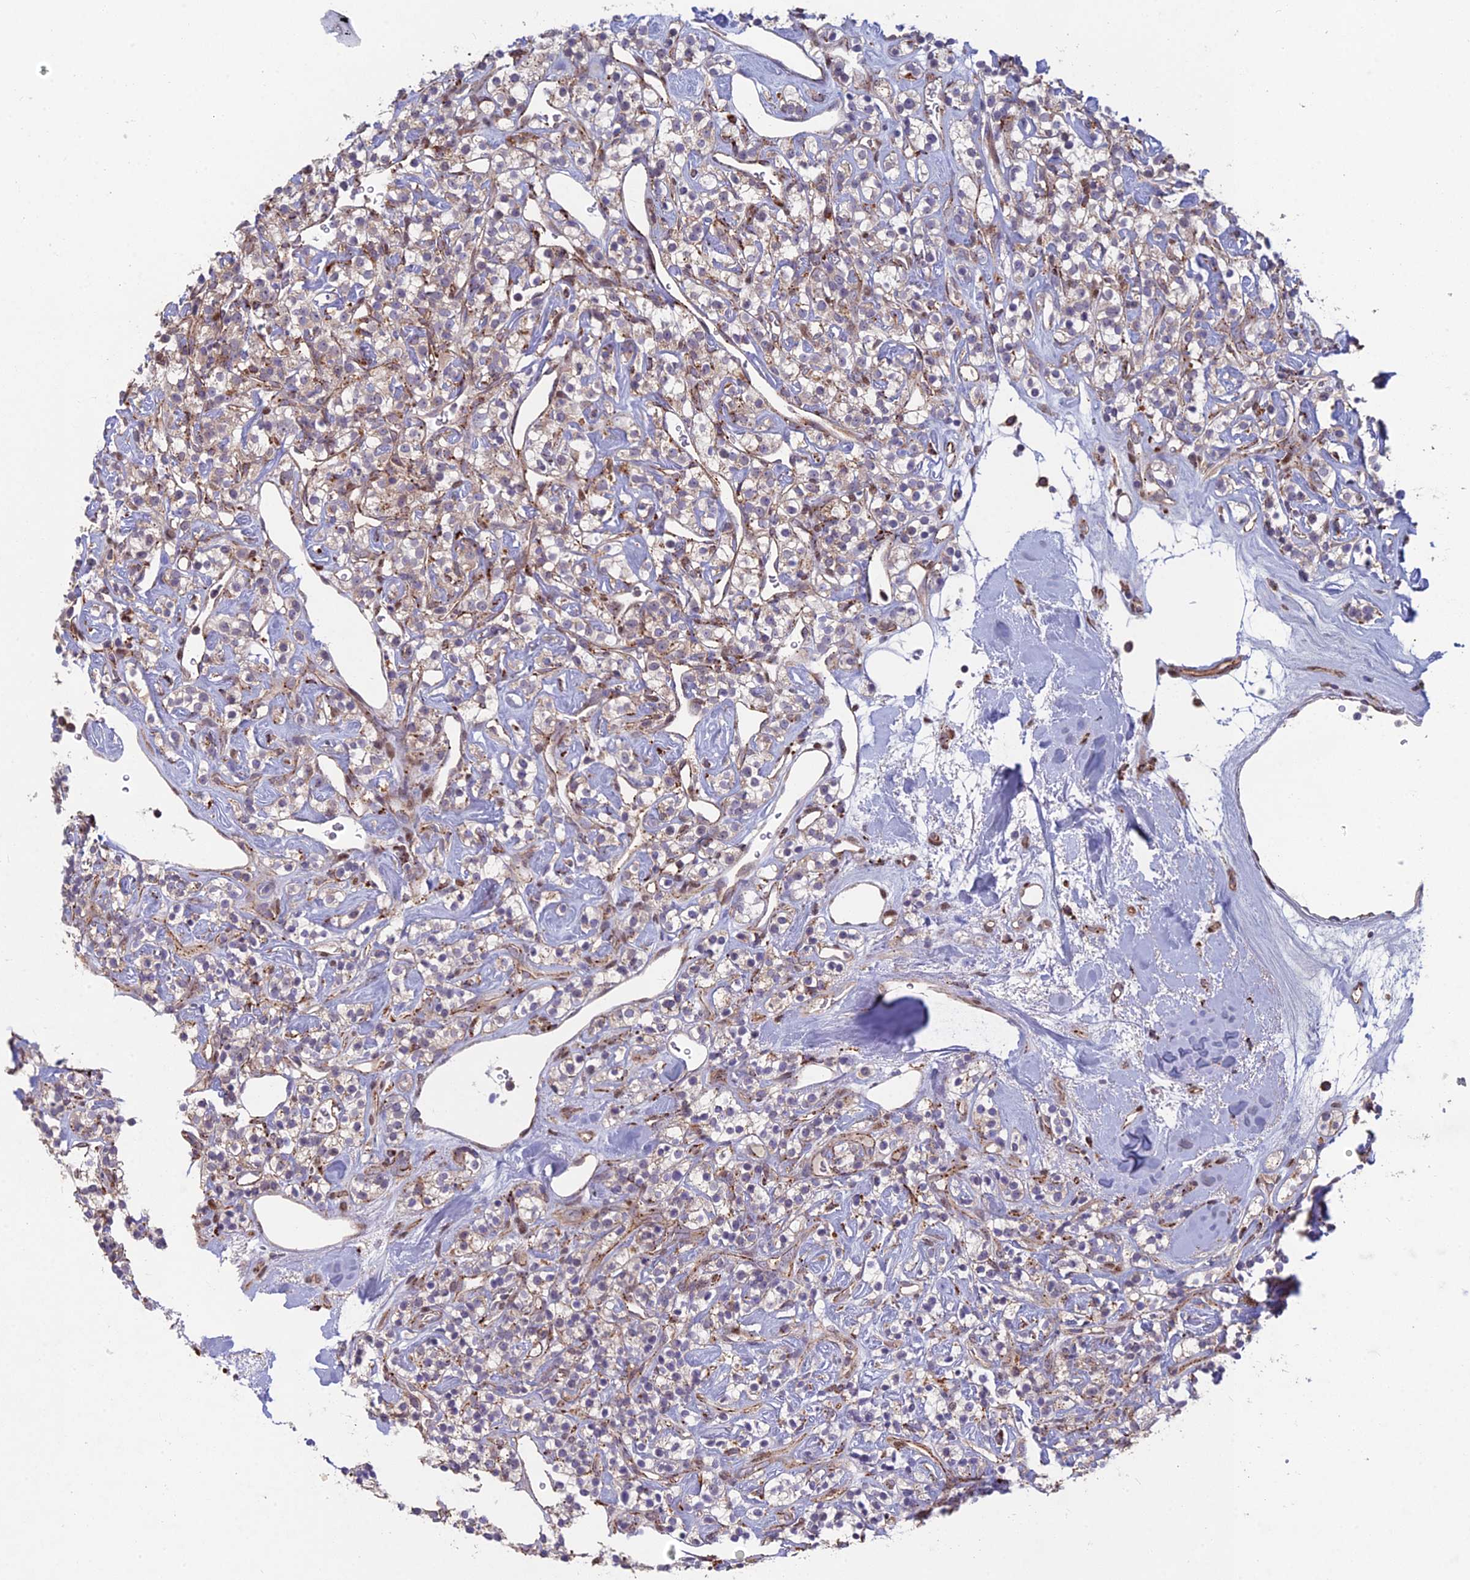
{"staining": {"intensity": "weak", "quantity": "<25%", "location": "cytoplasmic/membranous"}, "tissue": "renal cancer", "cell_type": "Tumor cells", "image_type": "cancer", "snomed": [{"axis": "morphology", "description": "Adenocarcinoma, NOS"}, {"axis": "topography", "description": "Kidney"}], "caption": "IHC image of human renal cancer (adenocarcinoma) stained for a protein (brown), which exhibits no positivity in tumor cells. (DAB immunohistochemistry (IHC) visualized using brightfield microscopy, high magnification).", "gene": "FOXS1", "patient": {"sex": "male", "age": 77}}